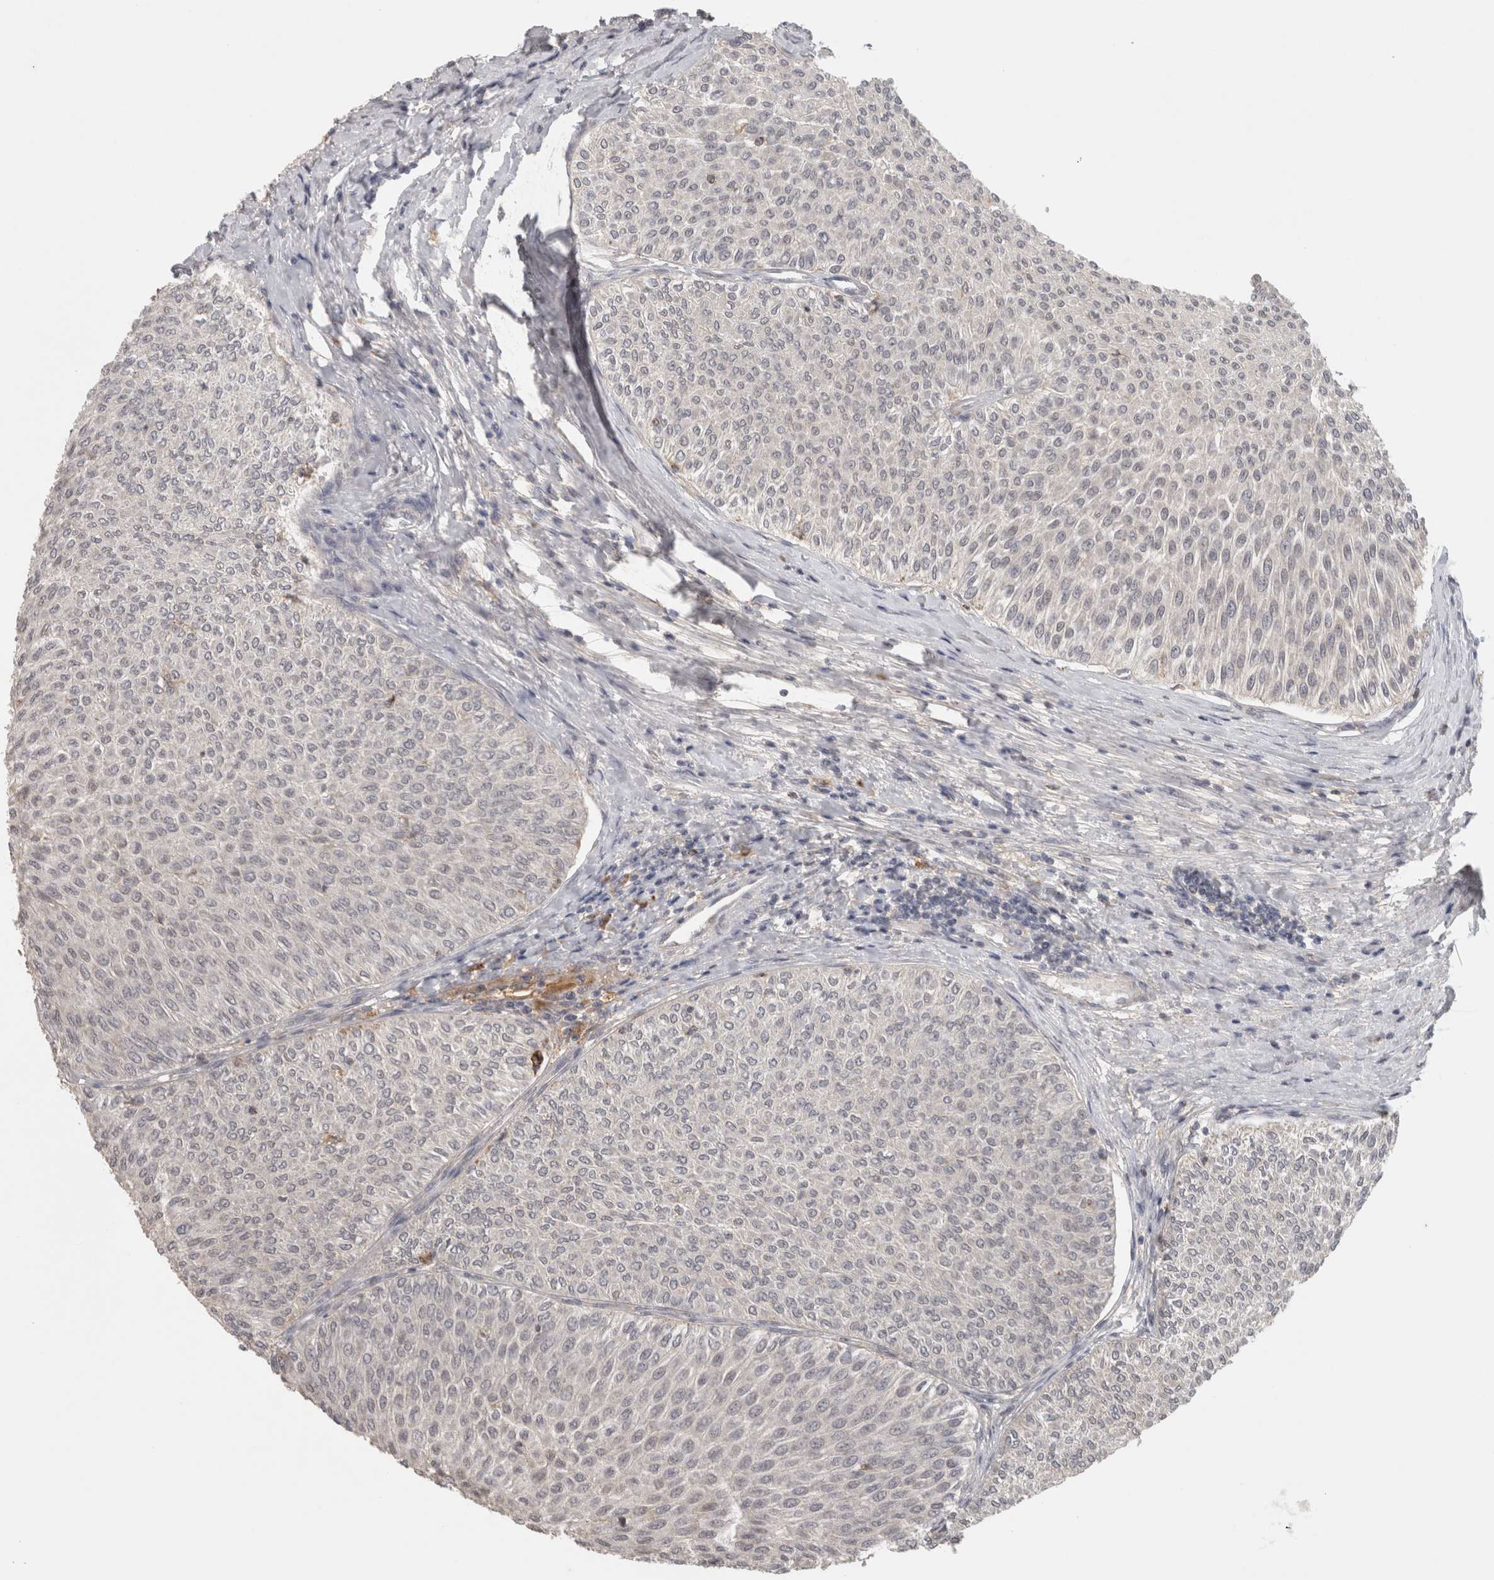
{"staining": {"intensity": "negative", "quantity": "none", "location": "none"}, "tissue": "urothelial cancer", "cell_type": "Tumor cells", "image_type": "cancer", "snomed": [{"axis": "morphology", "description": "Urothelial carcinoma, Low grade"}, {"axis": "topography", "description": "Urinary bladder"}], "caption": "A high-resolution image shows immunohistochemistry staining of urothelial cancer, which exhibits no significant positivity in tumor cells.", "gene": "HAVCR2", "patient": {"sex": "male", "age": 78}}